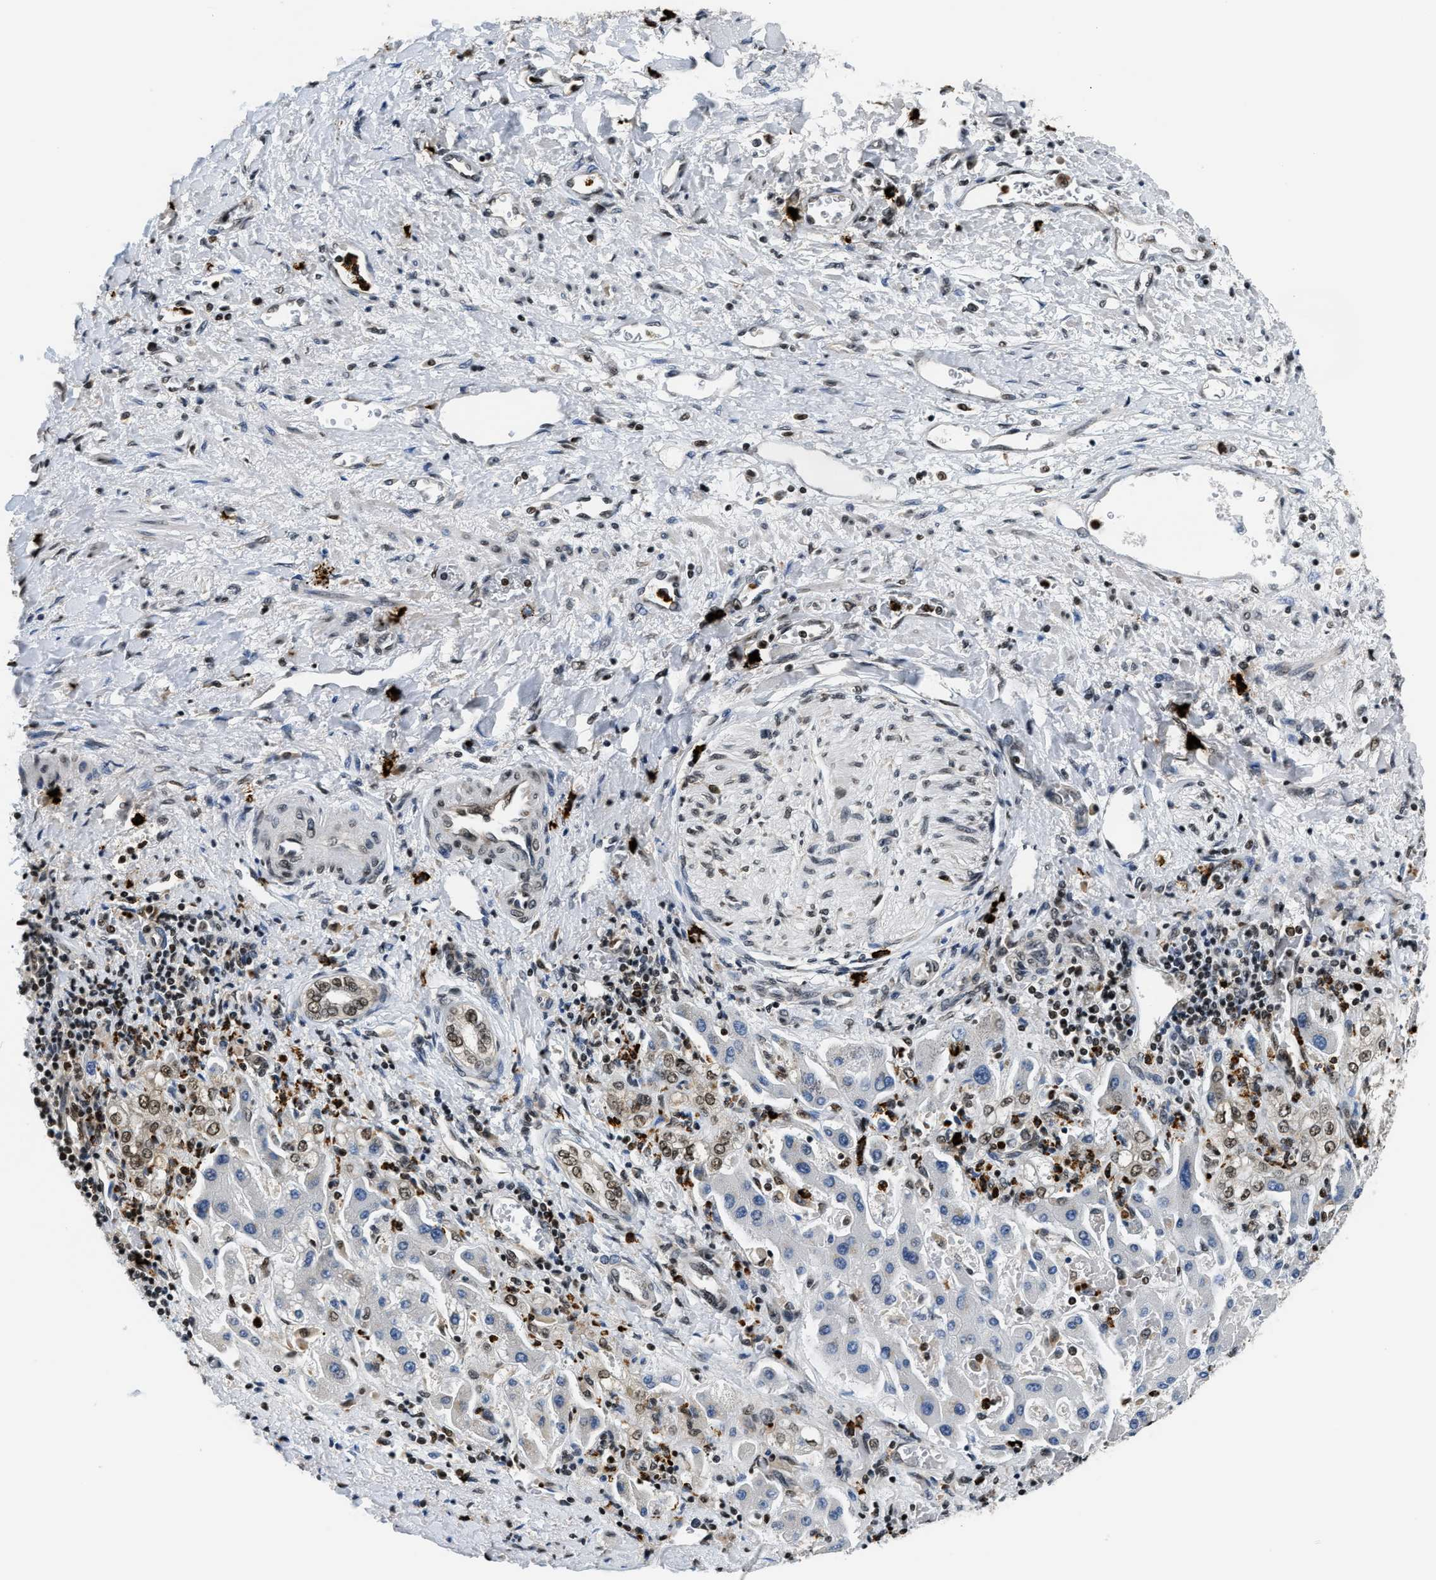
{"staining": {"intensity": "negative", "quantity": "none", "location": "none"}, "tissue": "liver cancer", "cell_type": "Tumor cells", "image_type": "cancer", "snomed": [{"axis": "morphology", "description": "Cholangiocarcinoma"}, {"axis": "topography", "description": "Liver"}], "caption": "Tumor cells show no significant expression in cholangiocarcinoma (liver). (DAB (3,3'-diaminobenzidine) immunohistochemistry (IHC), high magnification).", "gene": "CCNDBP1", "patient": {"sex": "male", "age": 50}}